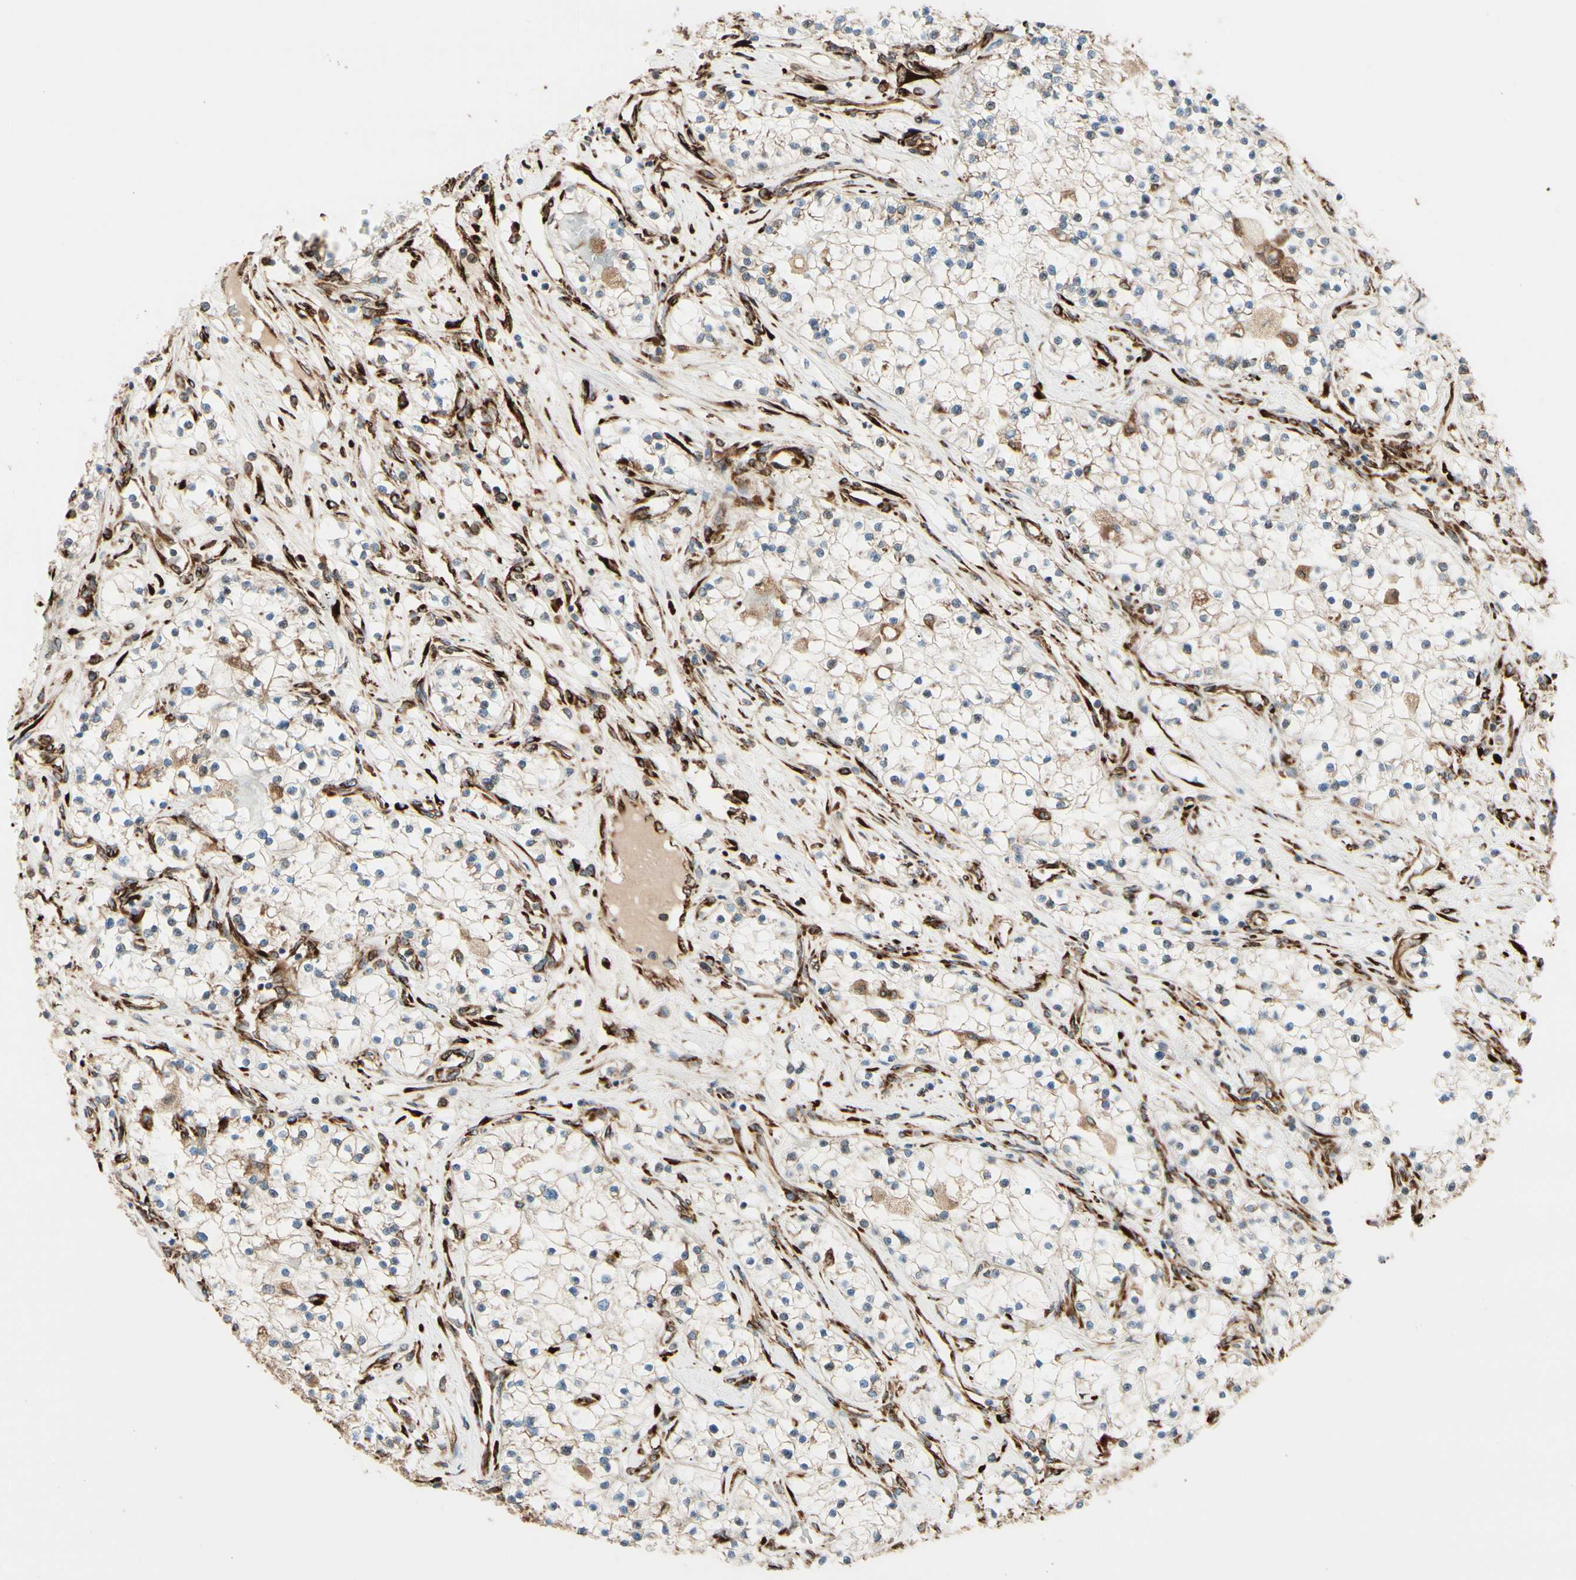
{"staining": {"intensity": "weak", "quantity": "<25%", "location": "cytoplasmic/membranous"}, "tissue": "renal cancer", "cell_type": "Tumor cells", "image_type": "cancer", "snomed": [{"axis": "morphology", "description": "Adenocarcinoma, NOS"}, {"axis": "topography", "description": "Kidney"}], "caption": "This is an immunohistochemistry (IHC) image of renal adenocarcinoma. There is no staining in tumor cells.", "gene": "RRBP1", "patient": {"sex": "male", "age": 68}}